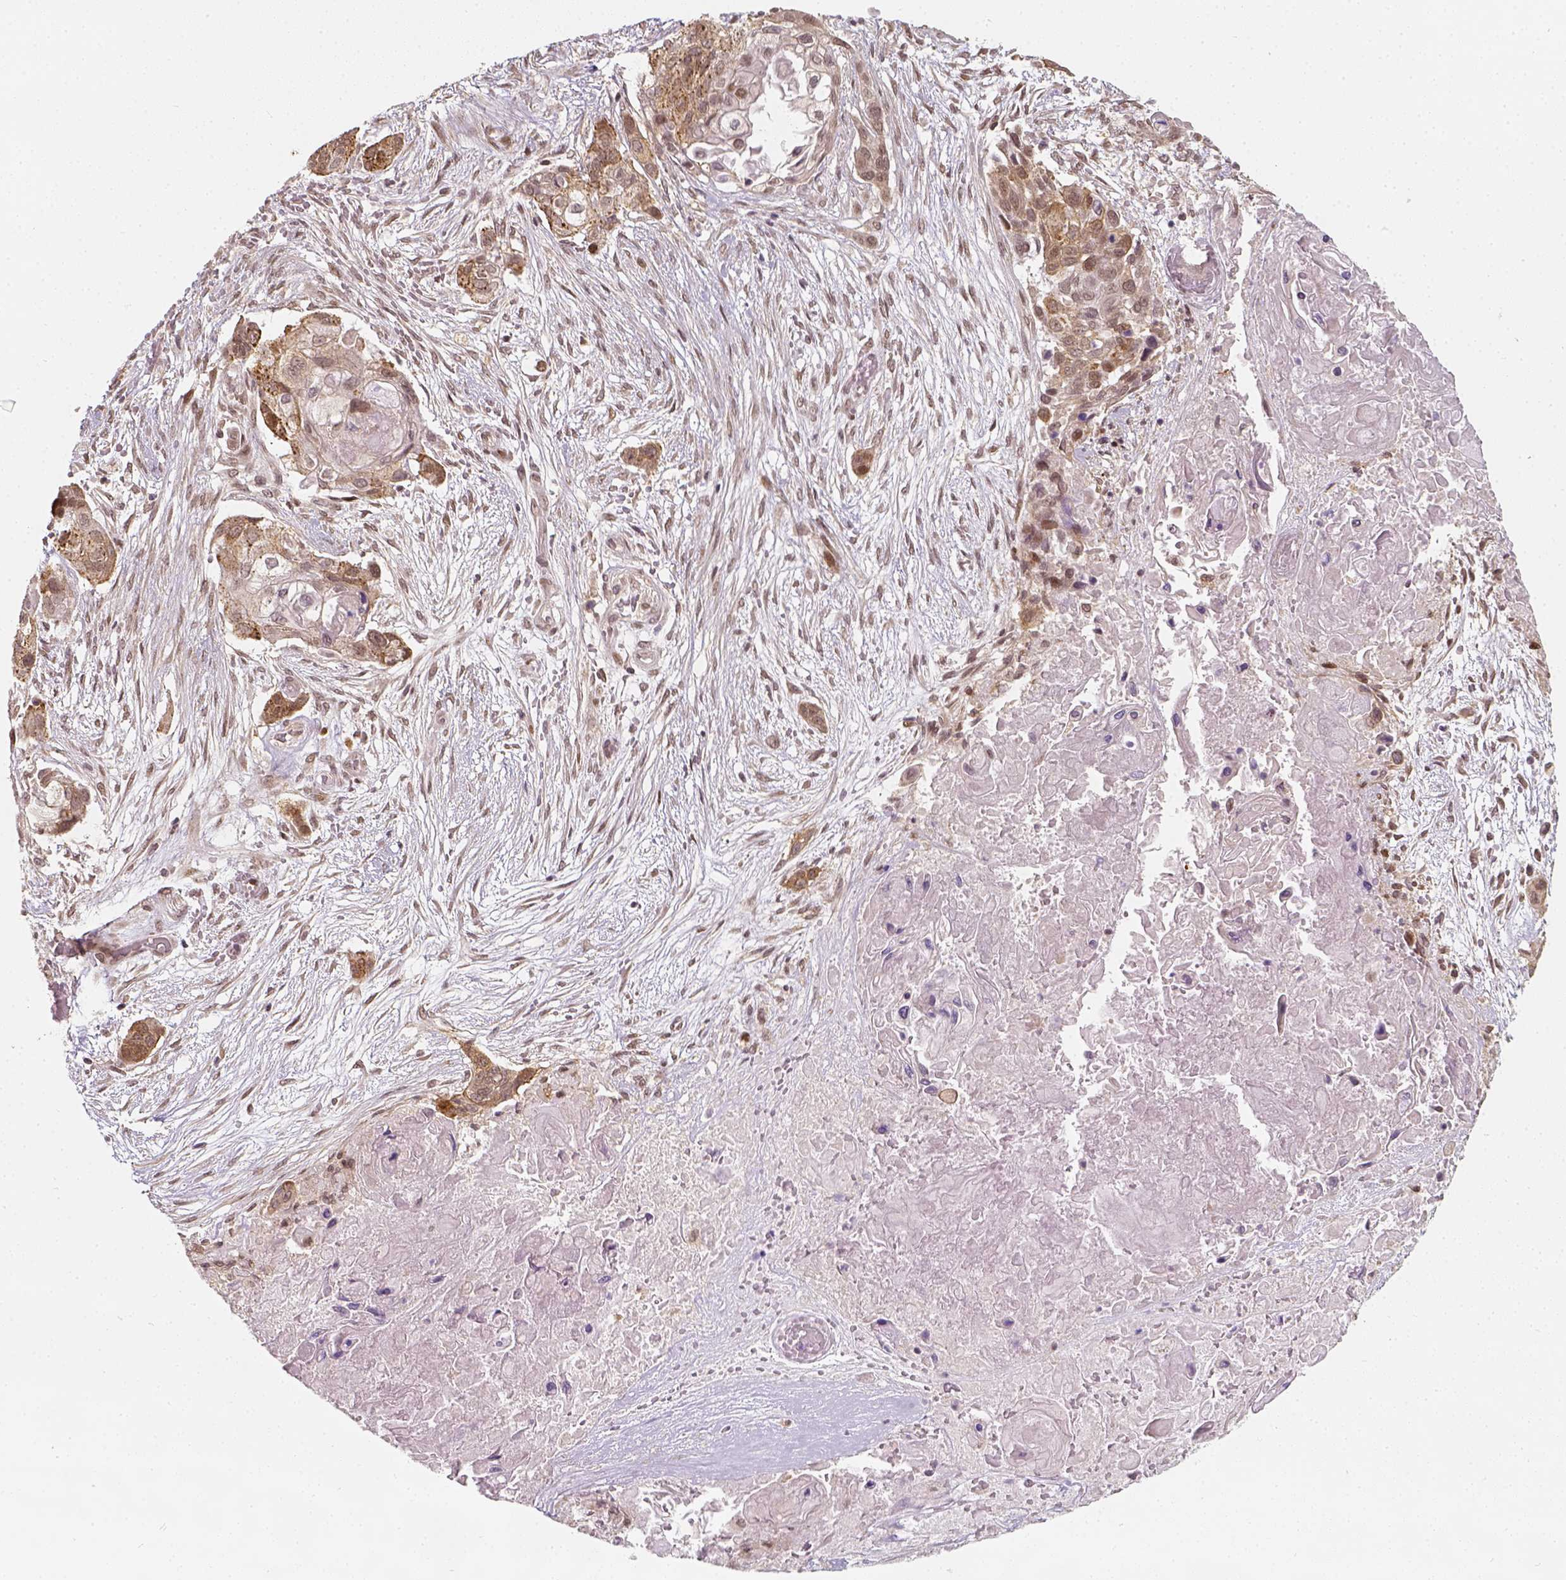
{"staining": {"intensity": "moderate", "quantity": ">75%", "location": "cytoplasmic/membranous"}, "tissue": "lung cancer", "cell_type": "Tumor cells", "image_type": "cancer", "snomed": [{"axis": "morphology", "description": "Squamous cell carcinoma, NOS"}, {"axis": "topography", "description": "Lung"}], "caption": "This is an image of immunohistochemistry staining of lung cancer (squamous cell carcinoma), which shows moderate expression in the cytoplasmic/membranous of tumor cells.", "gene": "ZMAT3", "patient": {"sex": "male", "age": 69}}